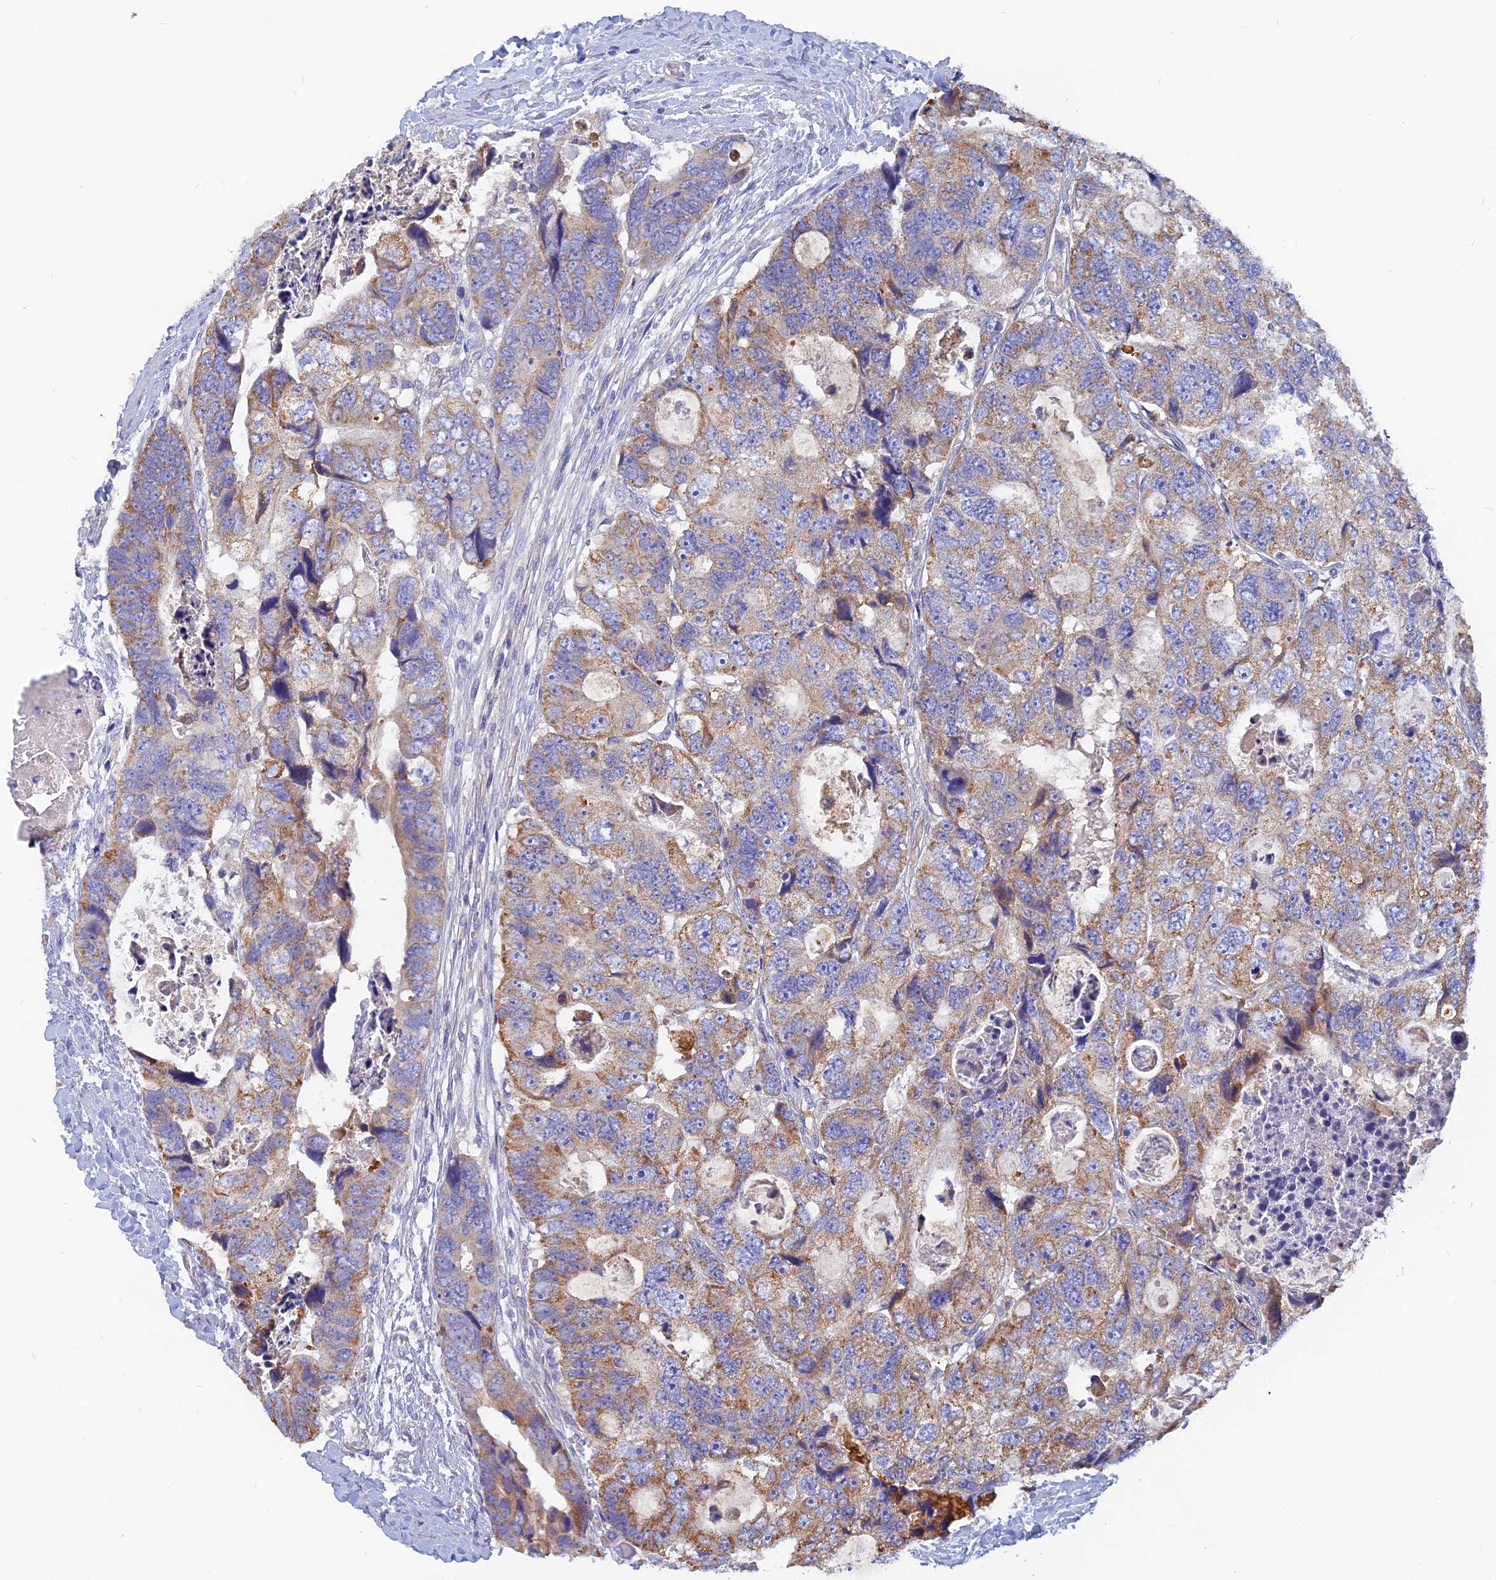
{"staining": {"intensity": "moderate", "quantity": ">75%", "location": "cytoplasmic/membranous"}, "tissue": "colorectal cancer", "cell_type": "Tumor cells", "image_type": "cancer", "snomed": [{"axis": "morphology", "description": "Adenocarcinoma, NOS"}, {"axis": "topography", "description": "Rectum"}], "caption": "A micrograph showing moderate cytoplasmic/membranous positivity in about >75% of tumor cells in colorectal adenocarcinoma, as visualized by brown immunohistochemical staining.", "gene": "CACNA1B", "patient": {"sex": "male", "age": 59}}